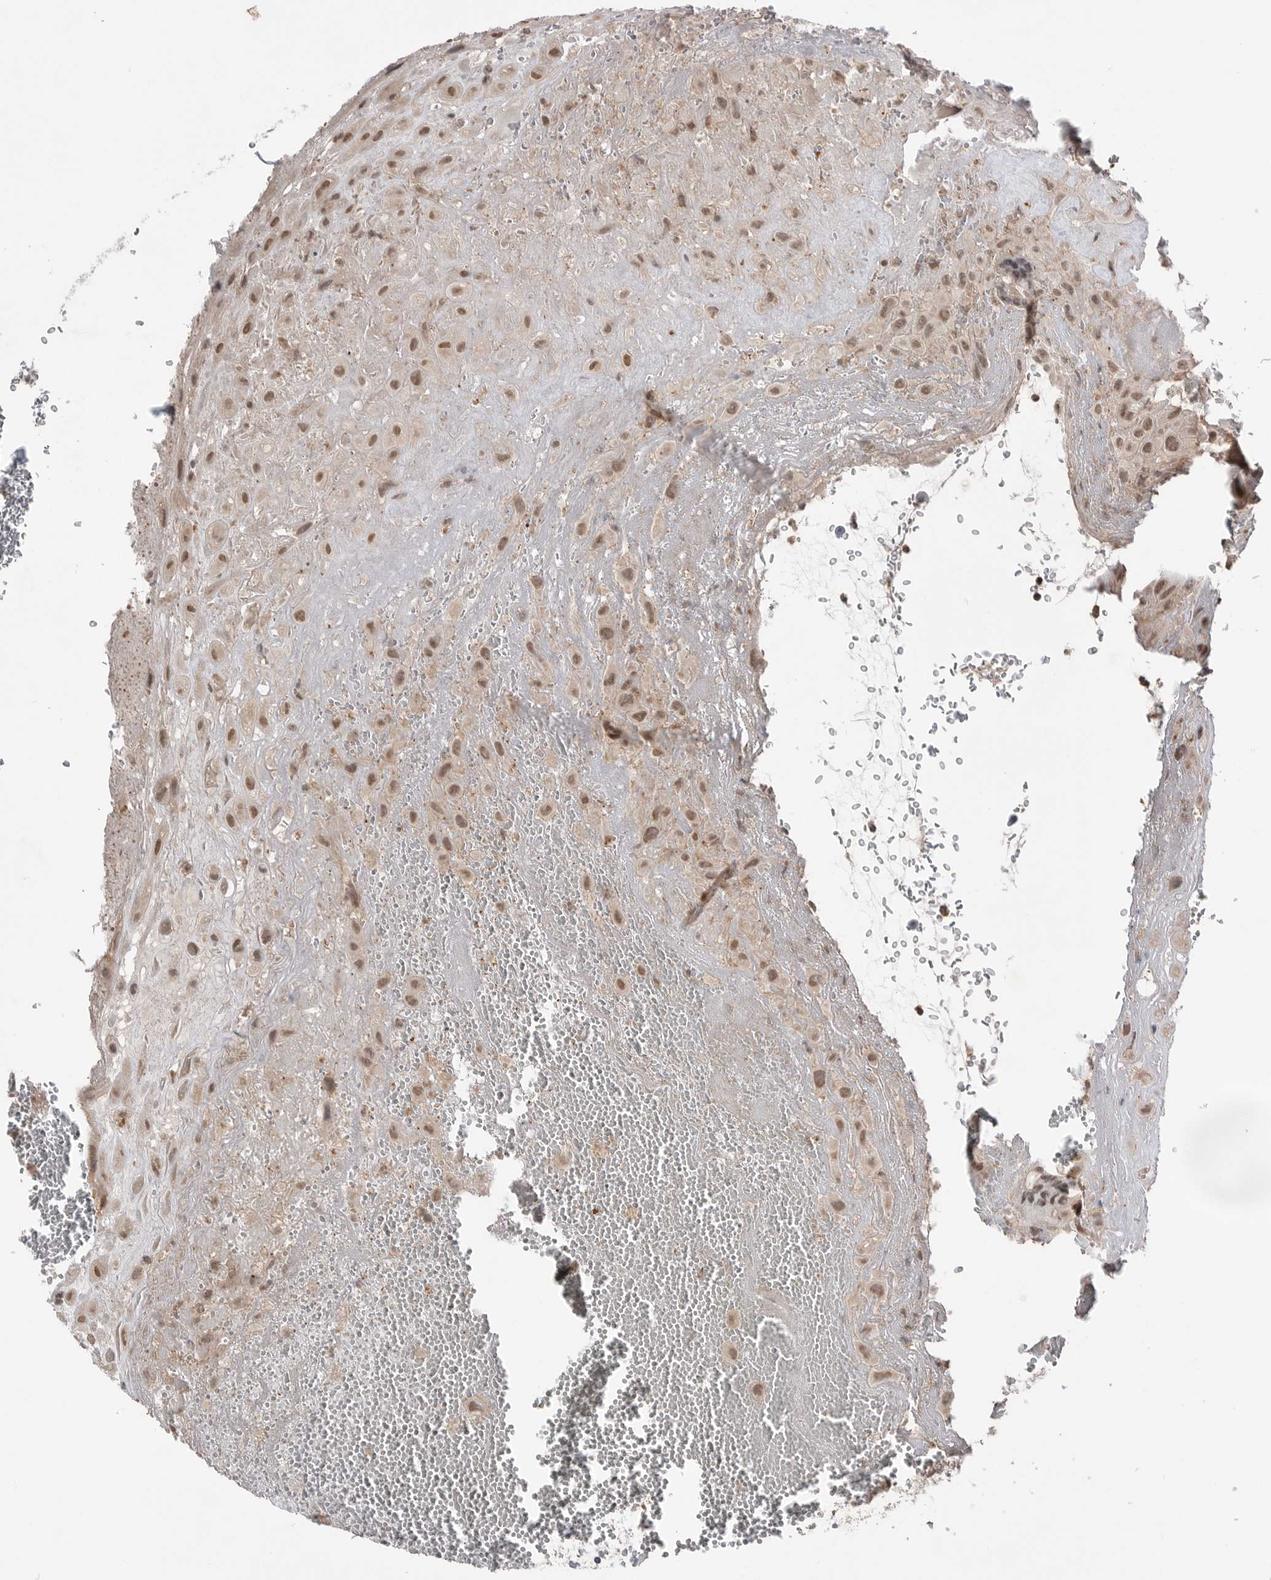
{"staining": {"intensity": "moderate", "quantity": ">75%", "location": "nuclear"}, "tissue": "placenta", "cell_type": "Decidual cells", "image_type": "normal", "snomed": [{"axis": "morphology", "description": "Normal tissue, NOS"}, {"axis": "topography", "description": "Placenta"}], "caption": "DAB immunohistochemical staining of normal placenta exhibits moderate nuclear protein expression in about >75% of decidual cells. The staining was performed using DAB to visualize the protein expression in brown, while the nuclei were stained in blue with hematoxylin (Magnification: 20x).", "gene": "NTAQ1", "patient": {"sex": "female", "age": 35}}